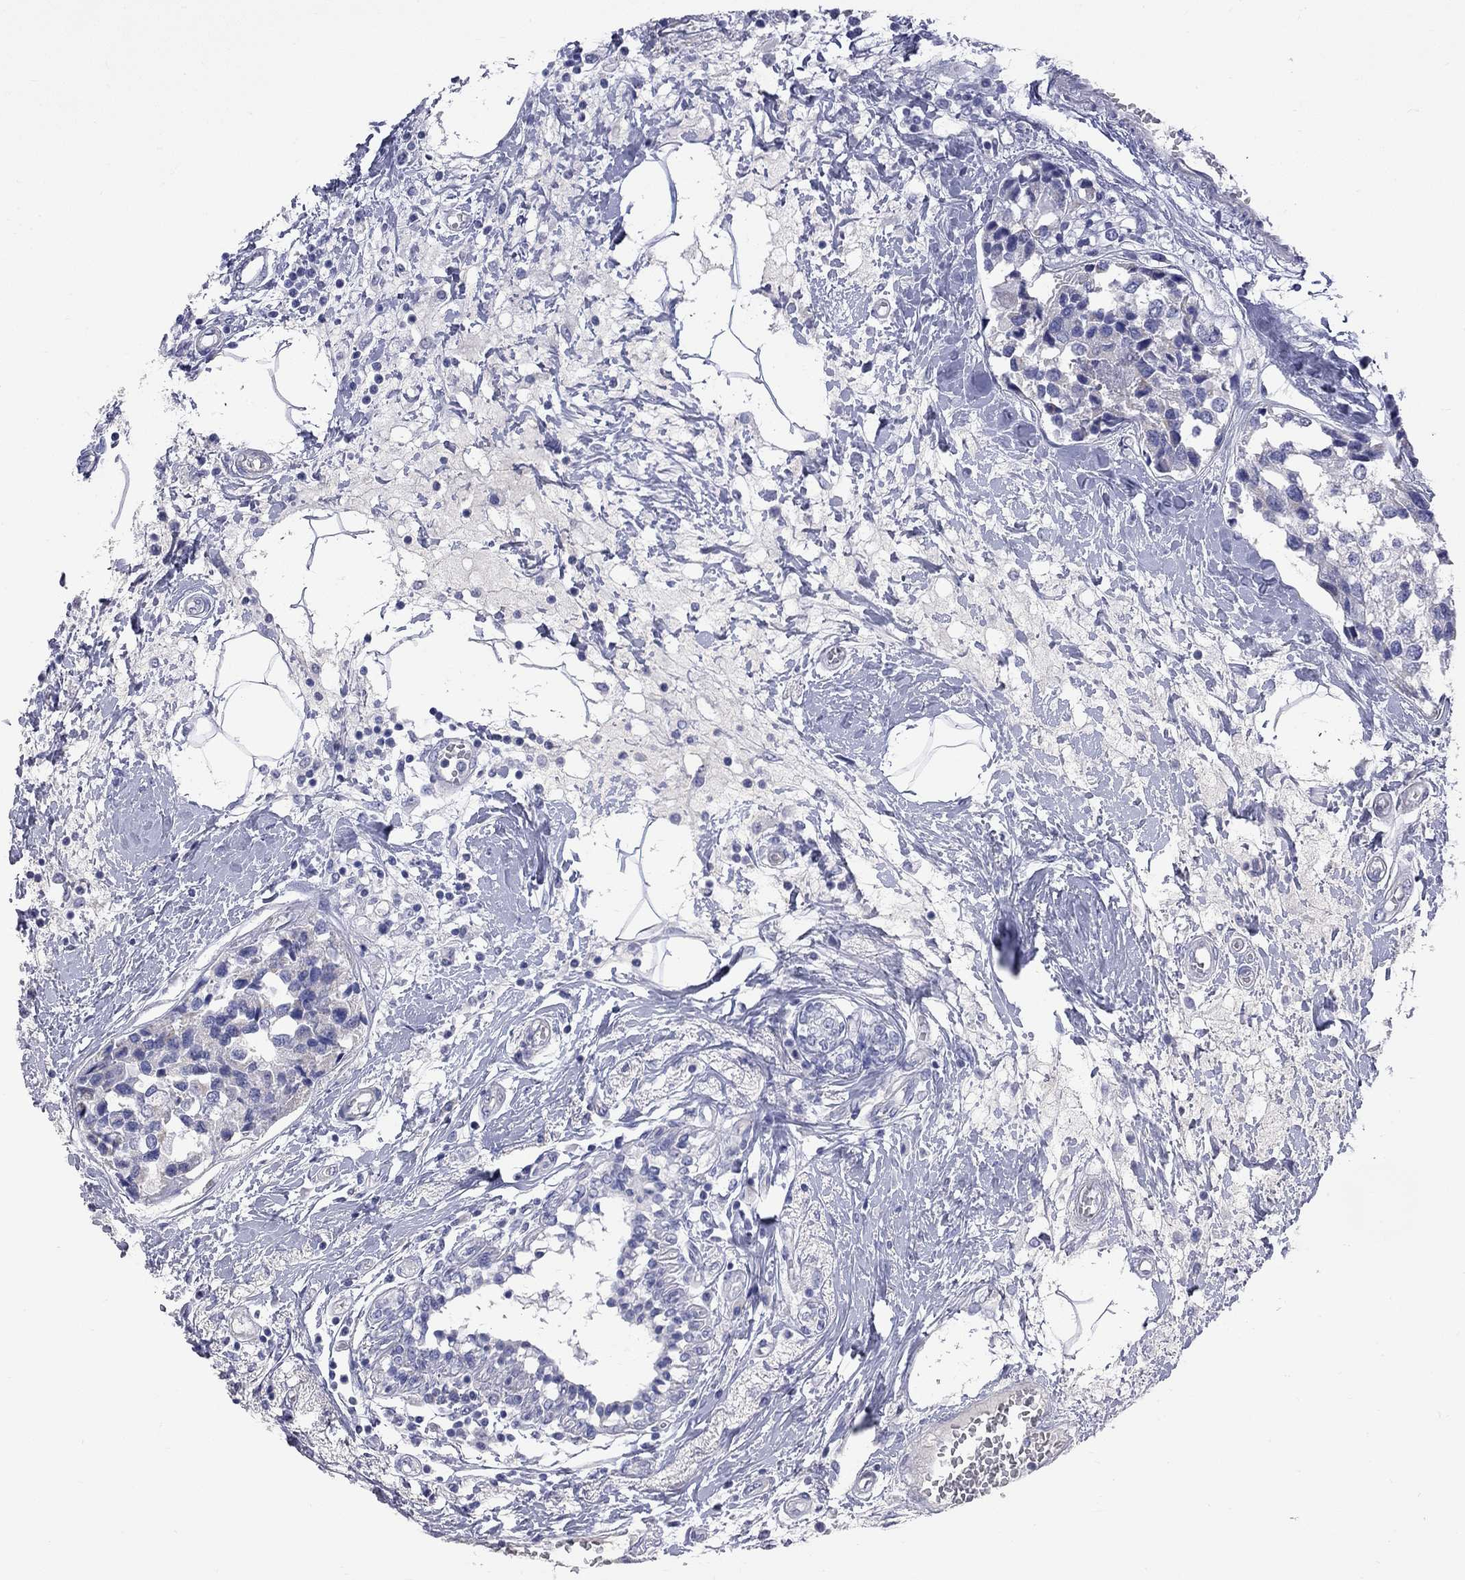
{"staining": {"intensity": "negative", "quantity": "none", "location": "none"}, "tissue": "breast cancer", "cell_type": "Tumor cells", "image_type": "cancer", "snomed": [{"axis": "morphology", "description": "Lobular carcinoma"}, {"axis": "topography", "description": "Breast"}], "caption": "An immunohistochemistry (IHC) histopathology image of breast lobular carcinoma is shown. There is no staining in tumor cells of breast lobular carcinoma. (DAB (3,3'-diaminobenzidine) immunohistochemistry visualized using brightfield microscopy, high magnification).", "gene": "KCND2", "patient": {"sex": "female", "age": 59}}